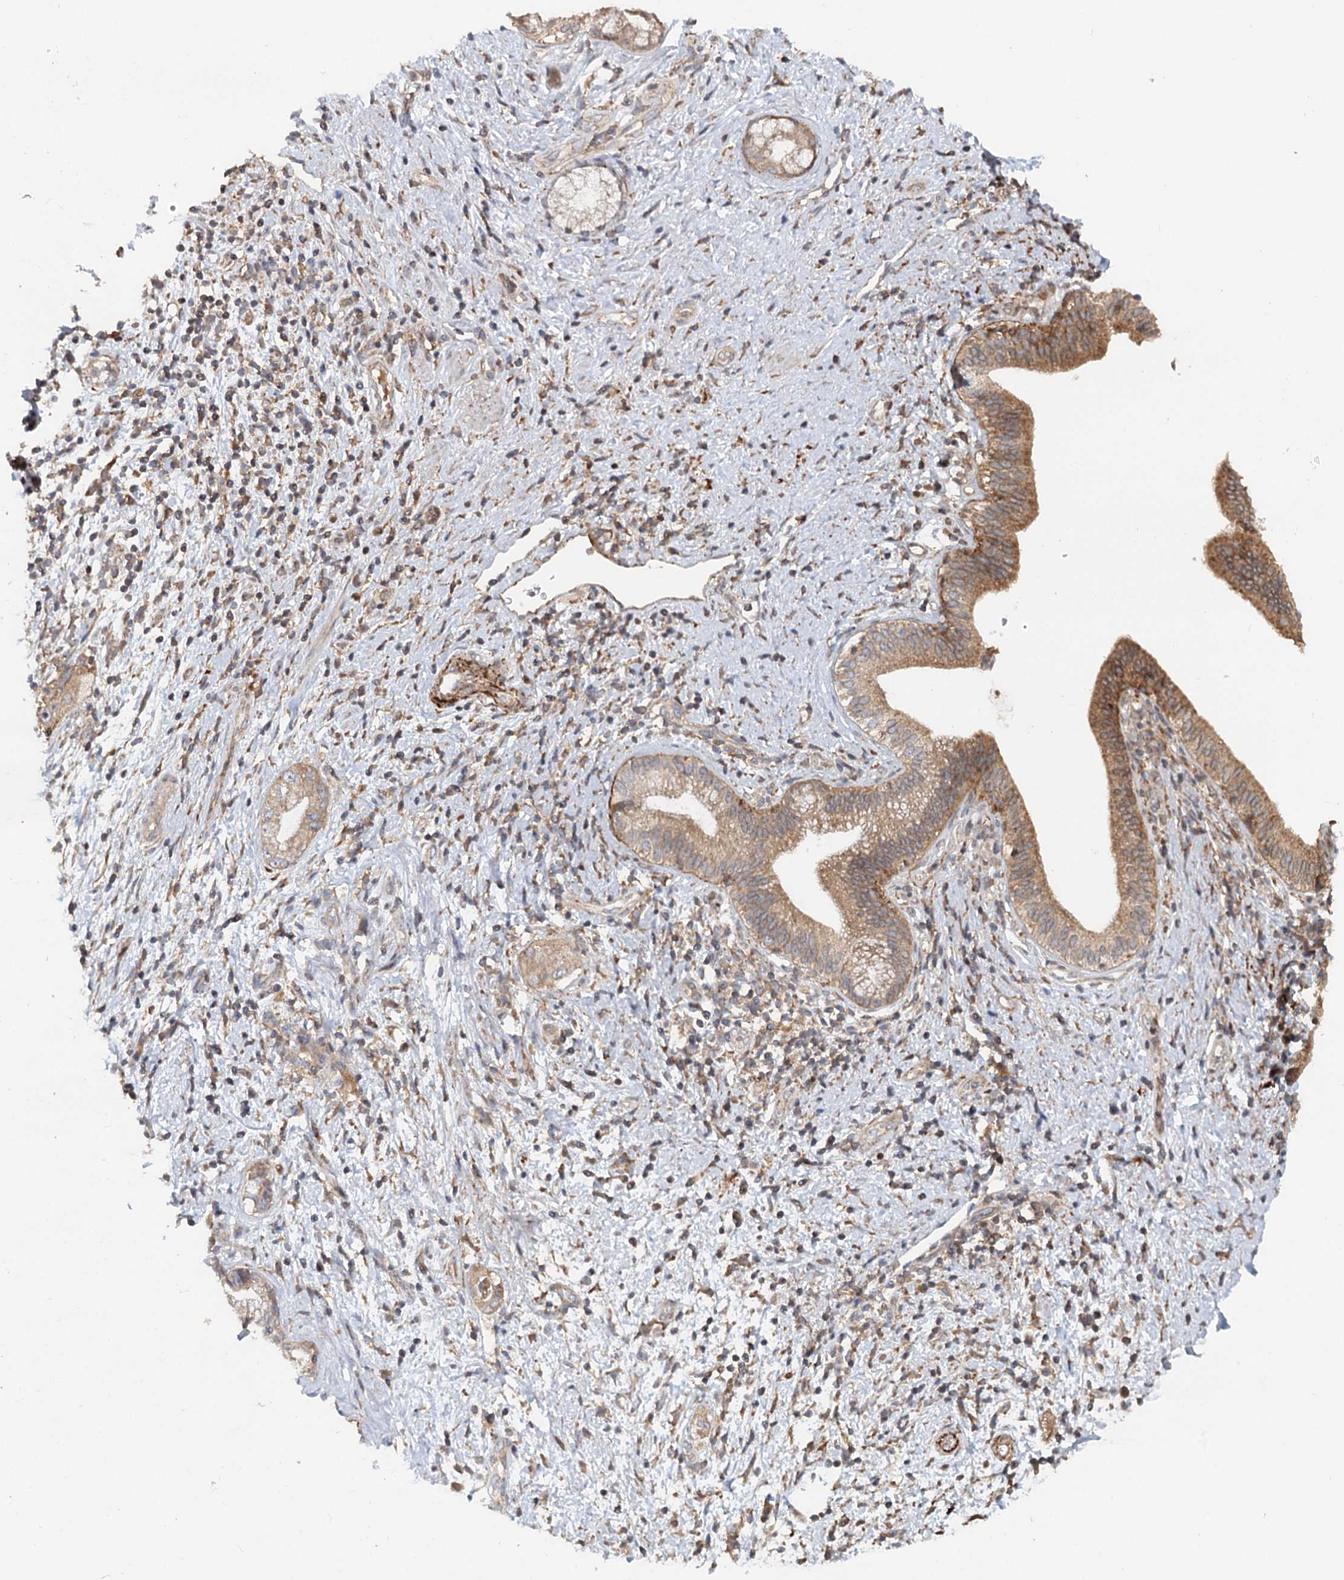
{"staining": {"intensity": "moderate", "quantity": "25%-75%", "location": "cytoplasmic/membranous"}, "tissue": "pancreatic cancer", "cell_type": "Tumor cells", "image_type": "cancer", "snomed": [{"axis": "morphology", "description": "Adenocarcinoma, NOS"}, {"axis": "topography", "description": "Pancreas"}], "caption": "Tumor cells reveal medium levels of moderate cytoplasmic/membranous positivity in about 25%-75% of cells in human adenocarcinoma (pancreatic).", "gene": "RNF111", "patient": {"sex": "female", "age": 73}}